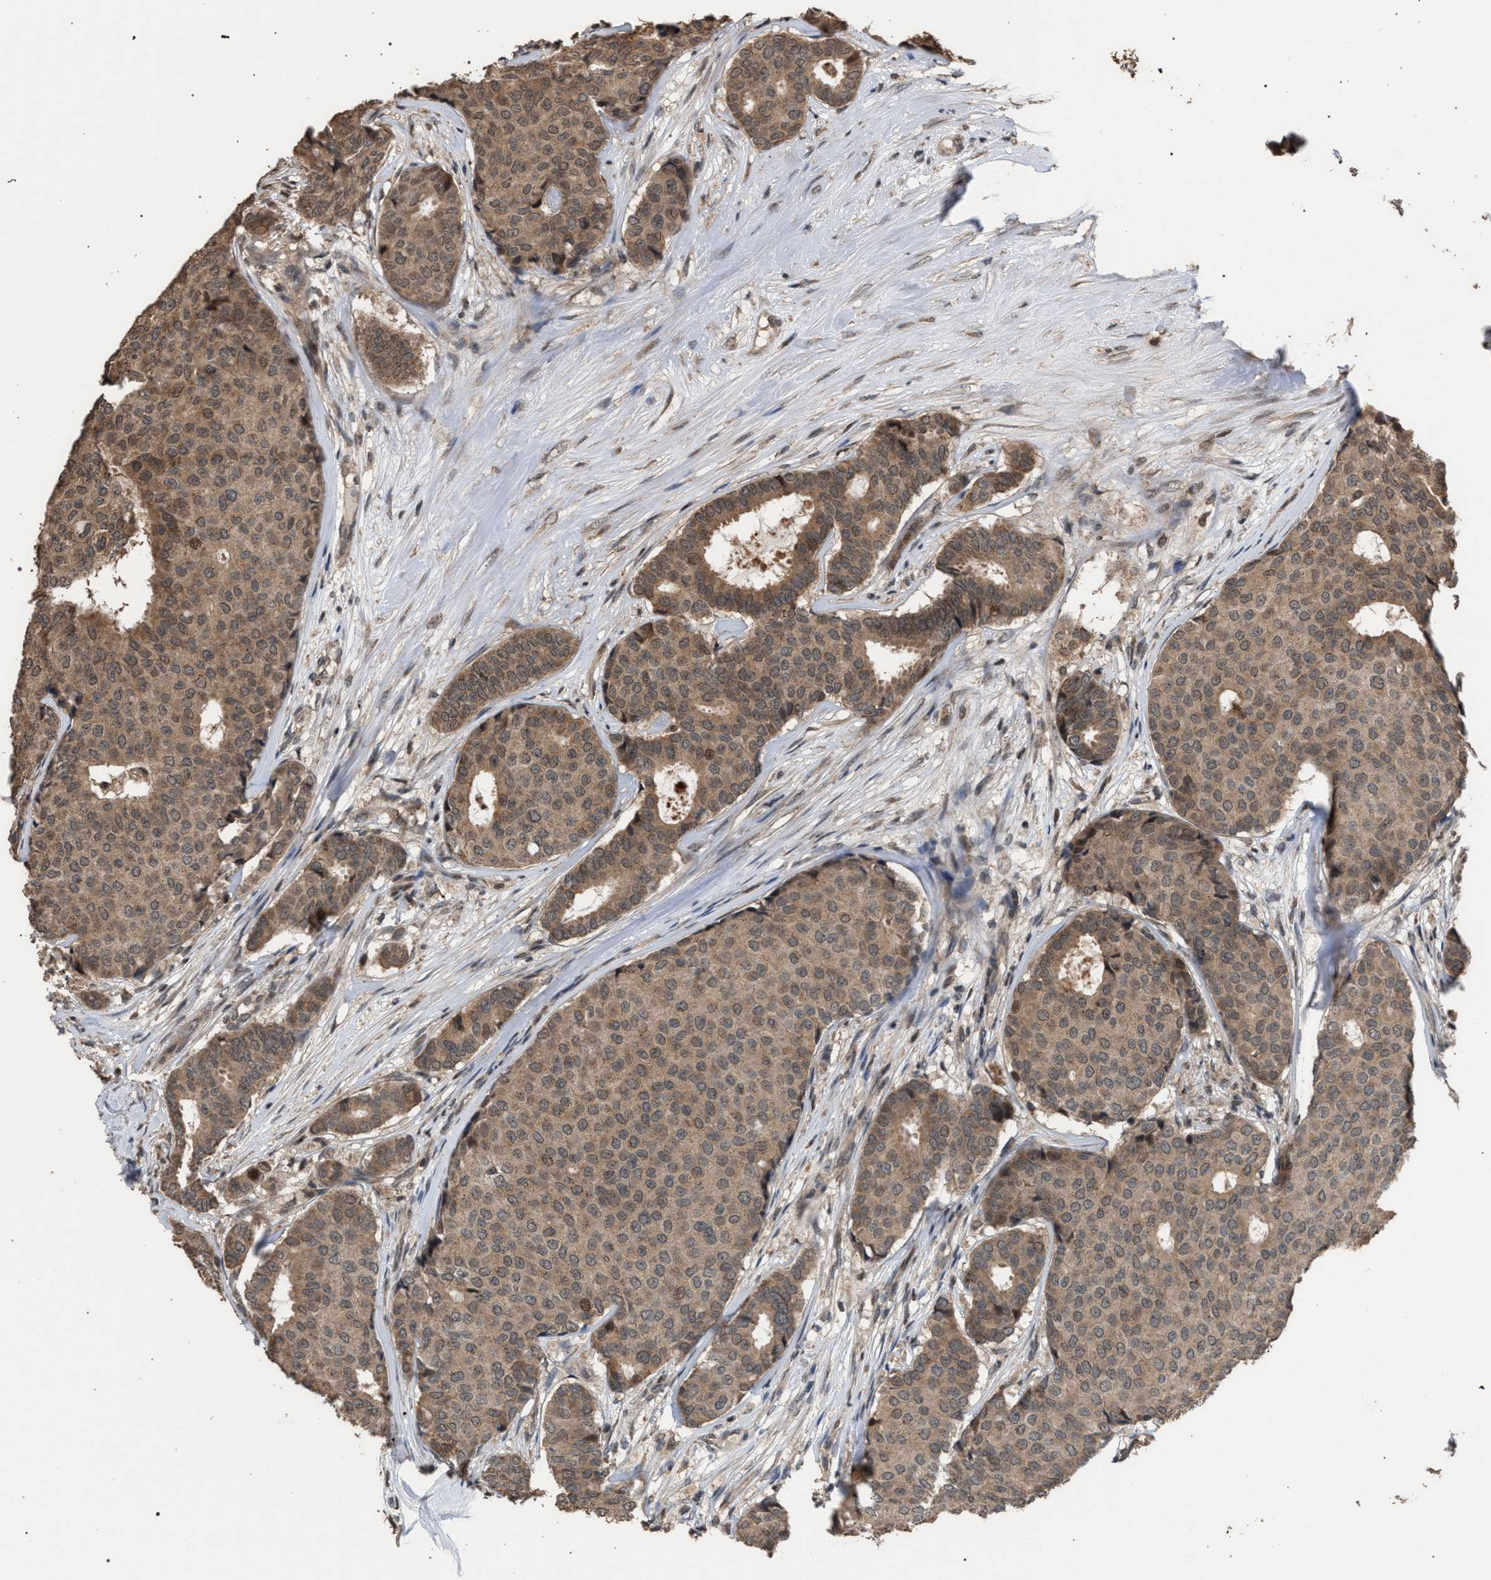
{"staining": {"intensity": "moderate", "quantity": ">75%", "location": "cytoplasmic/membranous"}, "tissue": "breast cancer", "cell_type": "Tumor cells", "image_type": "cancer", "snomed": [{"axis": "morphology", "description": "Duct carcinoma"}, {"axis": "topography", "description": "Breast"}], "caption": "High-magnification brightfield microscopy of breast invasive ductal carcinoma stained with DAB (brown) and counterstained with hematoxylin (blue). tumor cells exhibit moderate cytoplasmic/membranous positivity is appreciated in about>75% of cells.", "gene": "NAA35", "patient": {"sex": "female", "age": 75}}